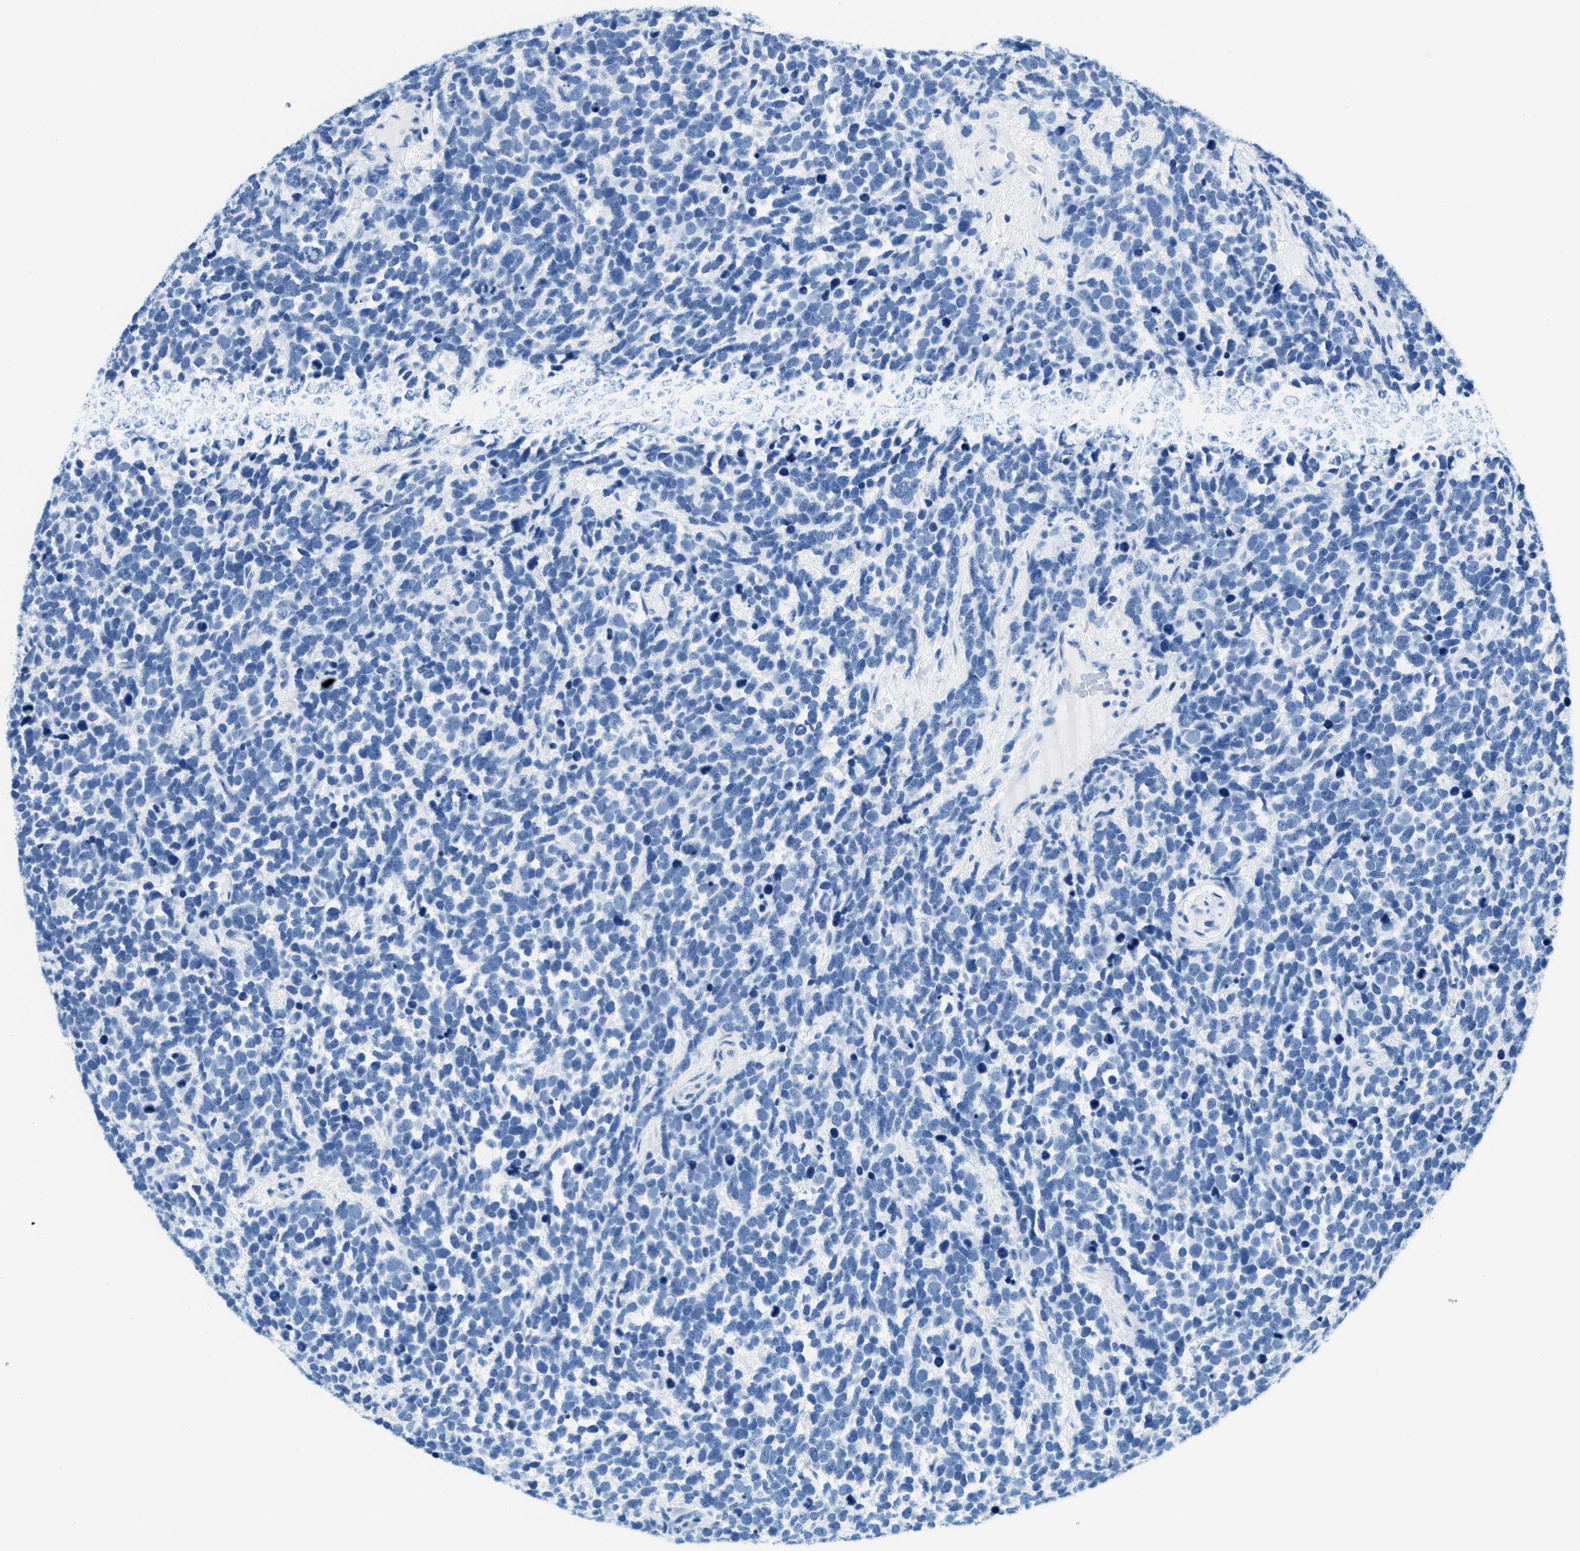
{"staining": {"intensity": "negative", "quantity": "none", "location": "none"}, "tissue": "urothelial cancer", "cell_type": "Tumor cells", "image_type": "cancer", "snomed": [{"axis": "morphology", "description": "Urothelial carcinoma, High grade"}, {"axis": "topography", "description": "Urinary bladder"}], "caption": "Immunohistochemistry (IHC) micrograph of human high-grade urothelial carcinoma stained for a protein (brown), which exhibits no staining in tumor cells. (DAB (3,3'-diaminobenzidine) immunohistochemistry, high magnification).", "gene": "CA4", "patient": {"sex": "female", "age": 82}}